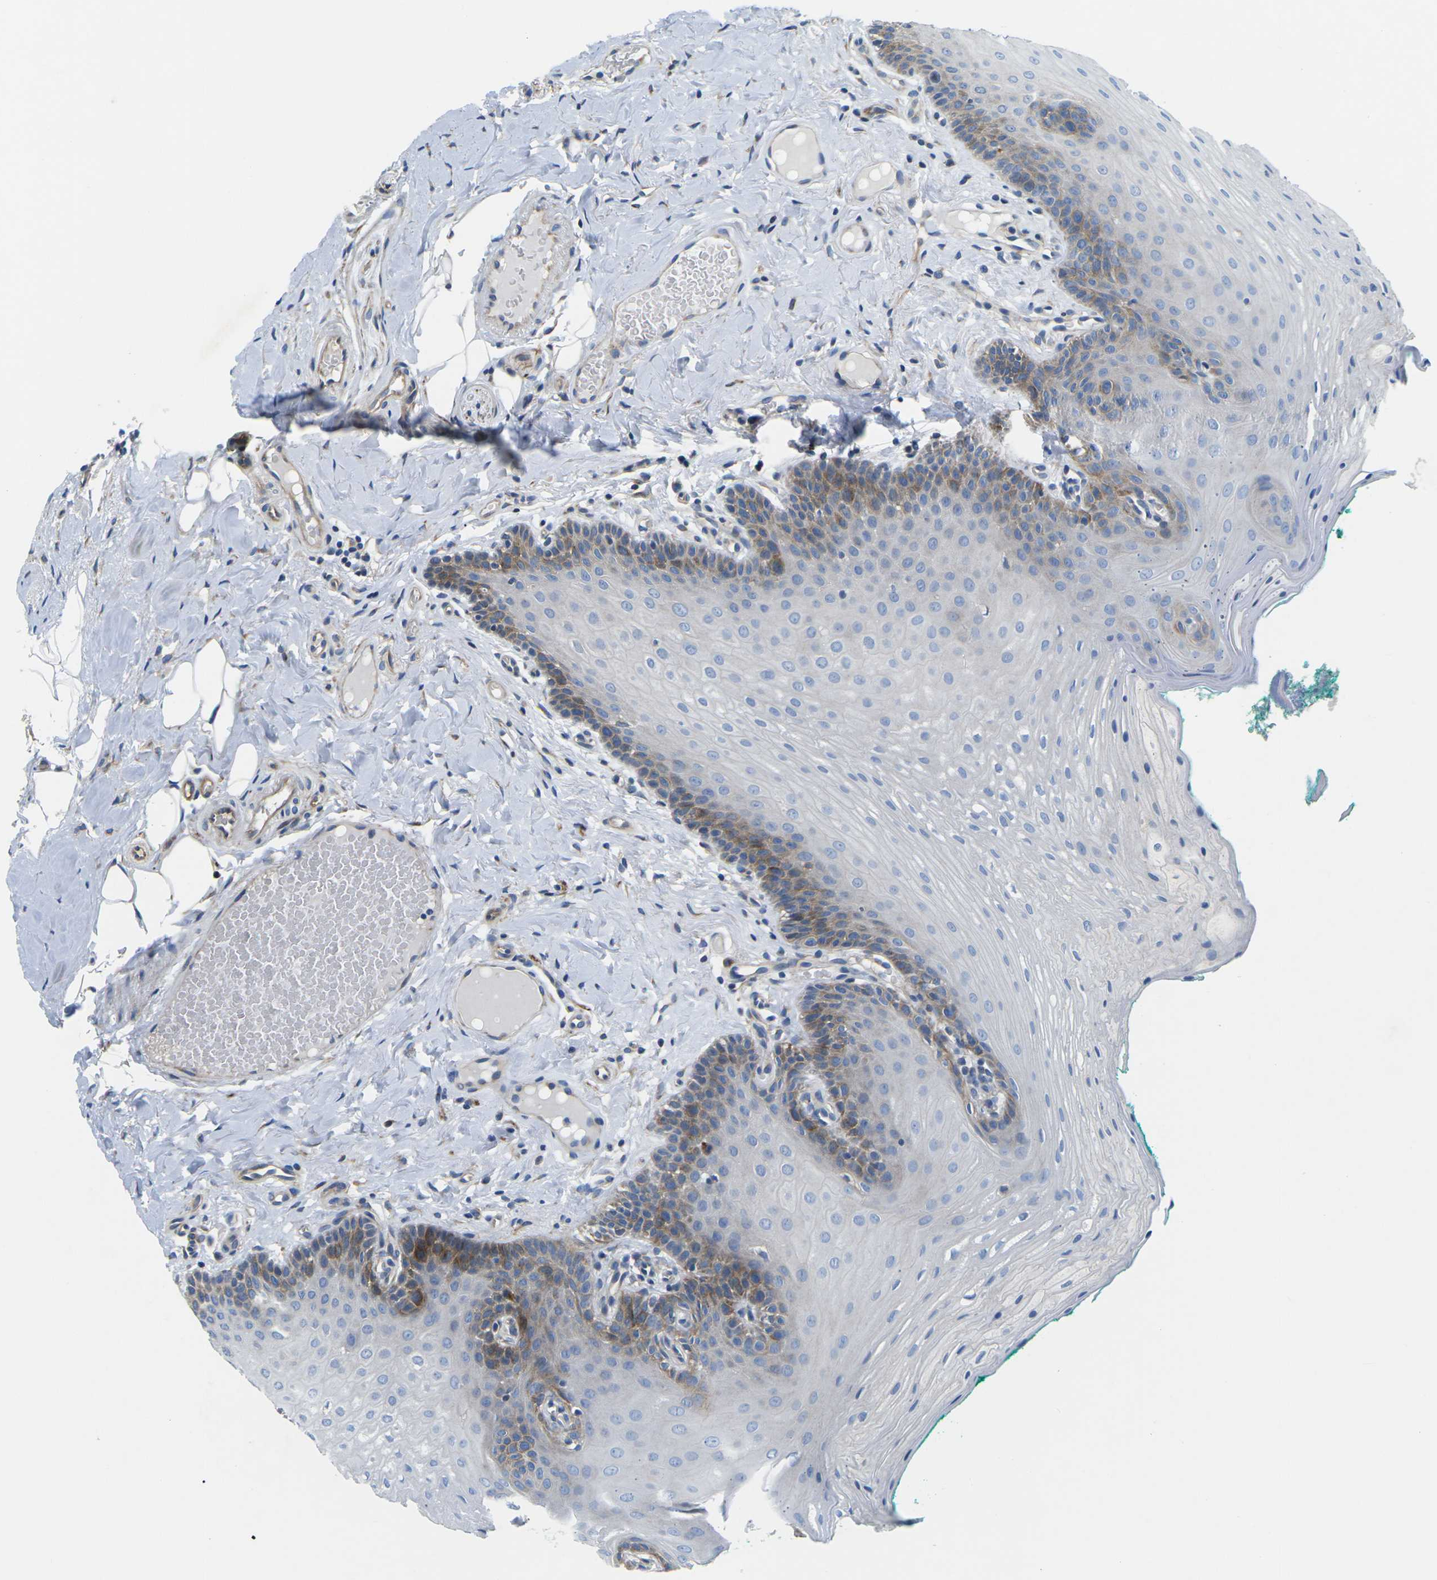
{"staining": {"intensity": "moderate", "quantity": "<25%", "location": "cytoplasmic/membranous"}, "tissue": "oral mucosa", "cell_type": "Squamous epithelial cells", "image_type": "normal", "snomed": [{"axis": "morphology", "description": "Normal tissue, NOS"}, {"axis": "topography", "description": "Oral tissue"}], "caption": "Protein staining exhibits moderate cytoplasmic/membranous expression in about <25% of squamous epithelial cells in benign oral mucosa. (DAB (3,3'-diaminobenzidine) IHC, brown staining for protein, blue staining for nuclei).", "gene": "TMEFF2", "patient": {"sex": "male", "age": 58}}